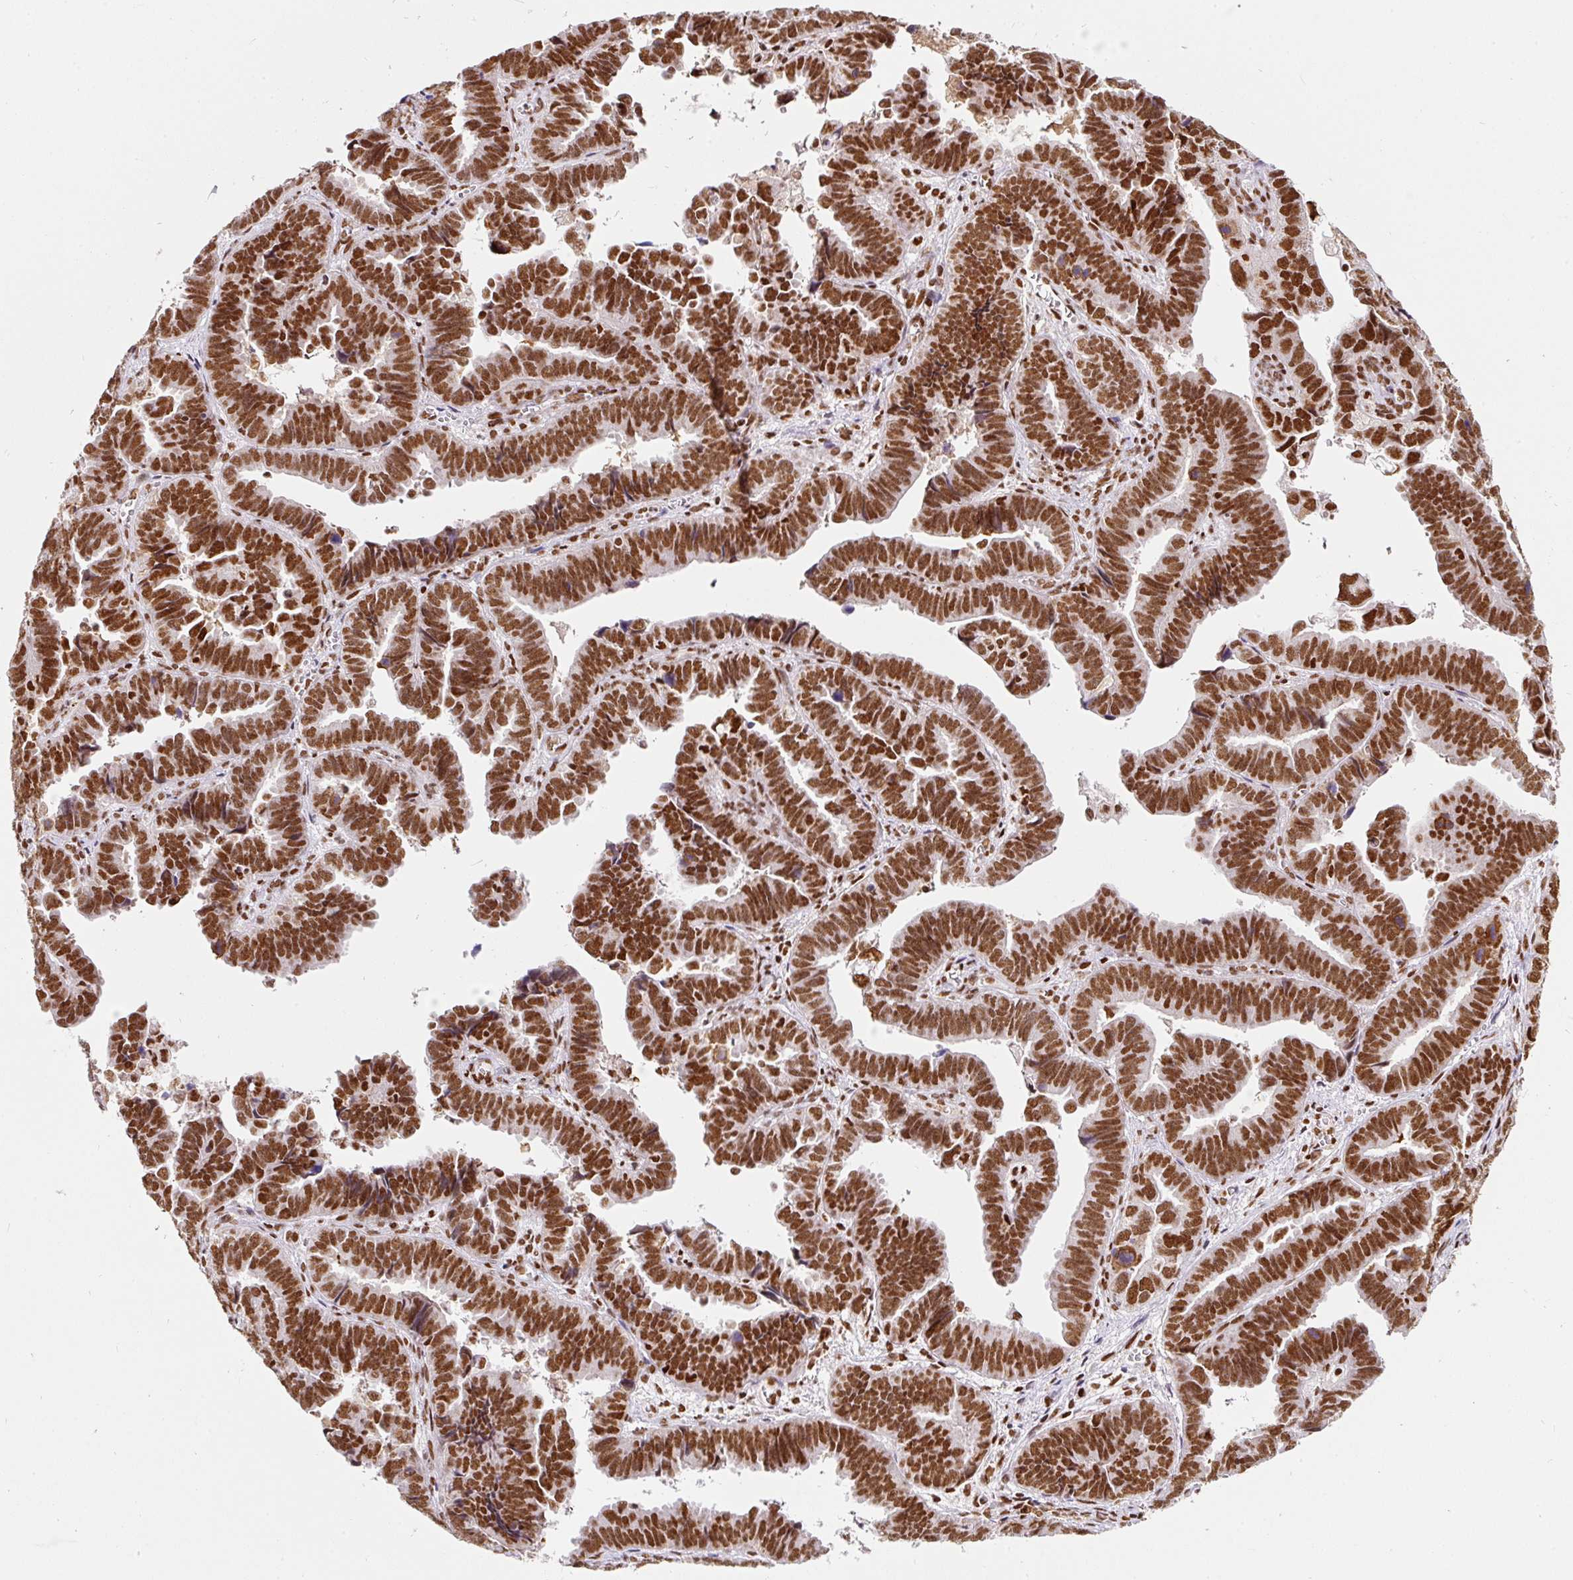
{"staining": {"intensity": "strong", "quantity": ">75%", "location": "nuclear"}, "tissue": "endometrial cancer", "cell_type": "Tumor cells", "image_type": "cancer", "snomed": [{"axis": "morphology", "description": "Adenocarcinoma, NOS"}, {"axis": "topography", "description": "Endometrium"}], "caption": "Adenocarcinoma (endometrial) stained with a protein marker displays strong staining in tumor cells.", "gene": "HNRNPC", "patient": {"sex": "female", "age": 75}}